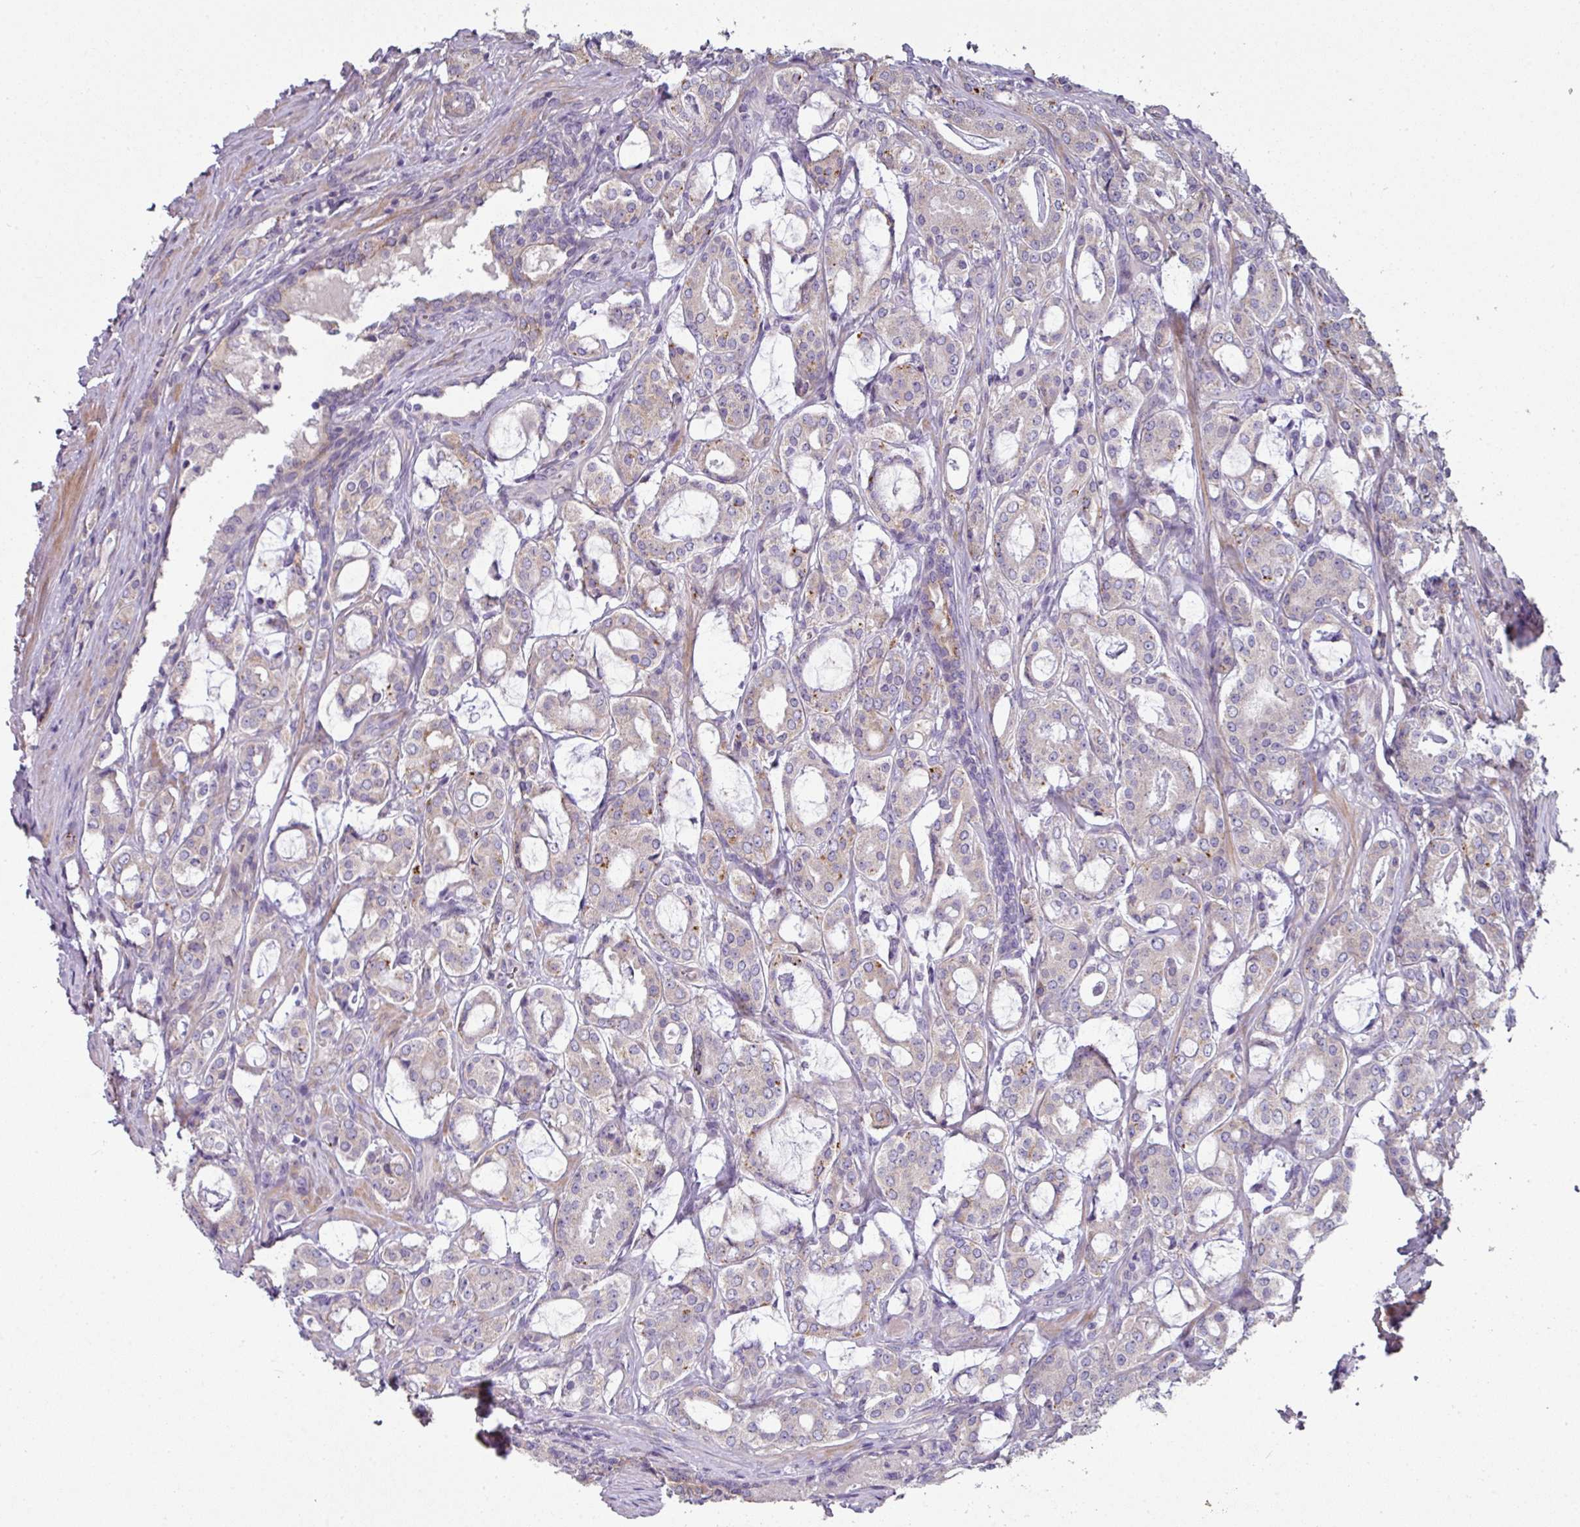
{"staining": {"intensity": "weak", "quantity": "<25%", "location": "cytoplasmic/membranous"}, "tissue": "prostate cancer", "cell_type": "Tumor cells", "image_type": "cancer", "snomed": [{"axis": "morphology", "description": "Adenocarcinoma, High grade"}, {"axis": "topography", "description": "Prostate"}], "caption": "IHC of prostate cancer (high-grade adenocarcinoma) reveals no staining in tumor cells.", "gene": "LRRC9", "patient": {"sex": "male", "age": 63}}